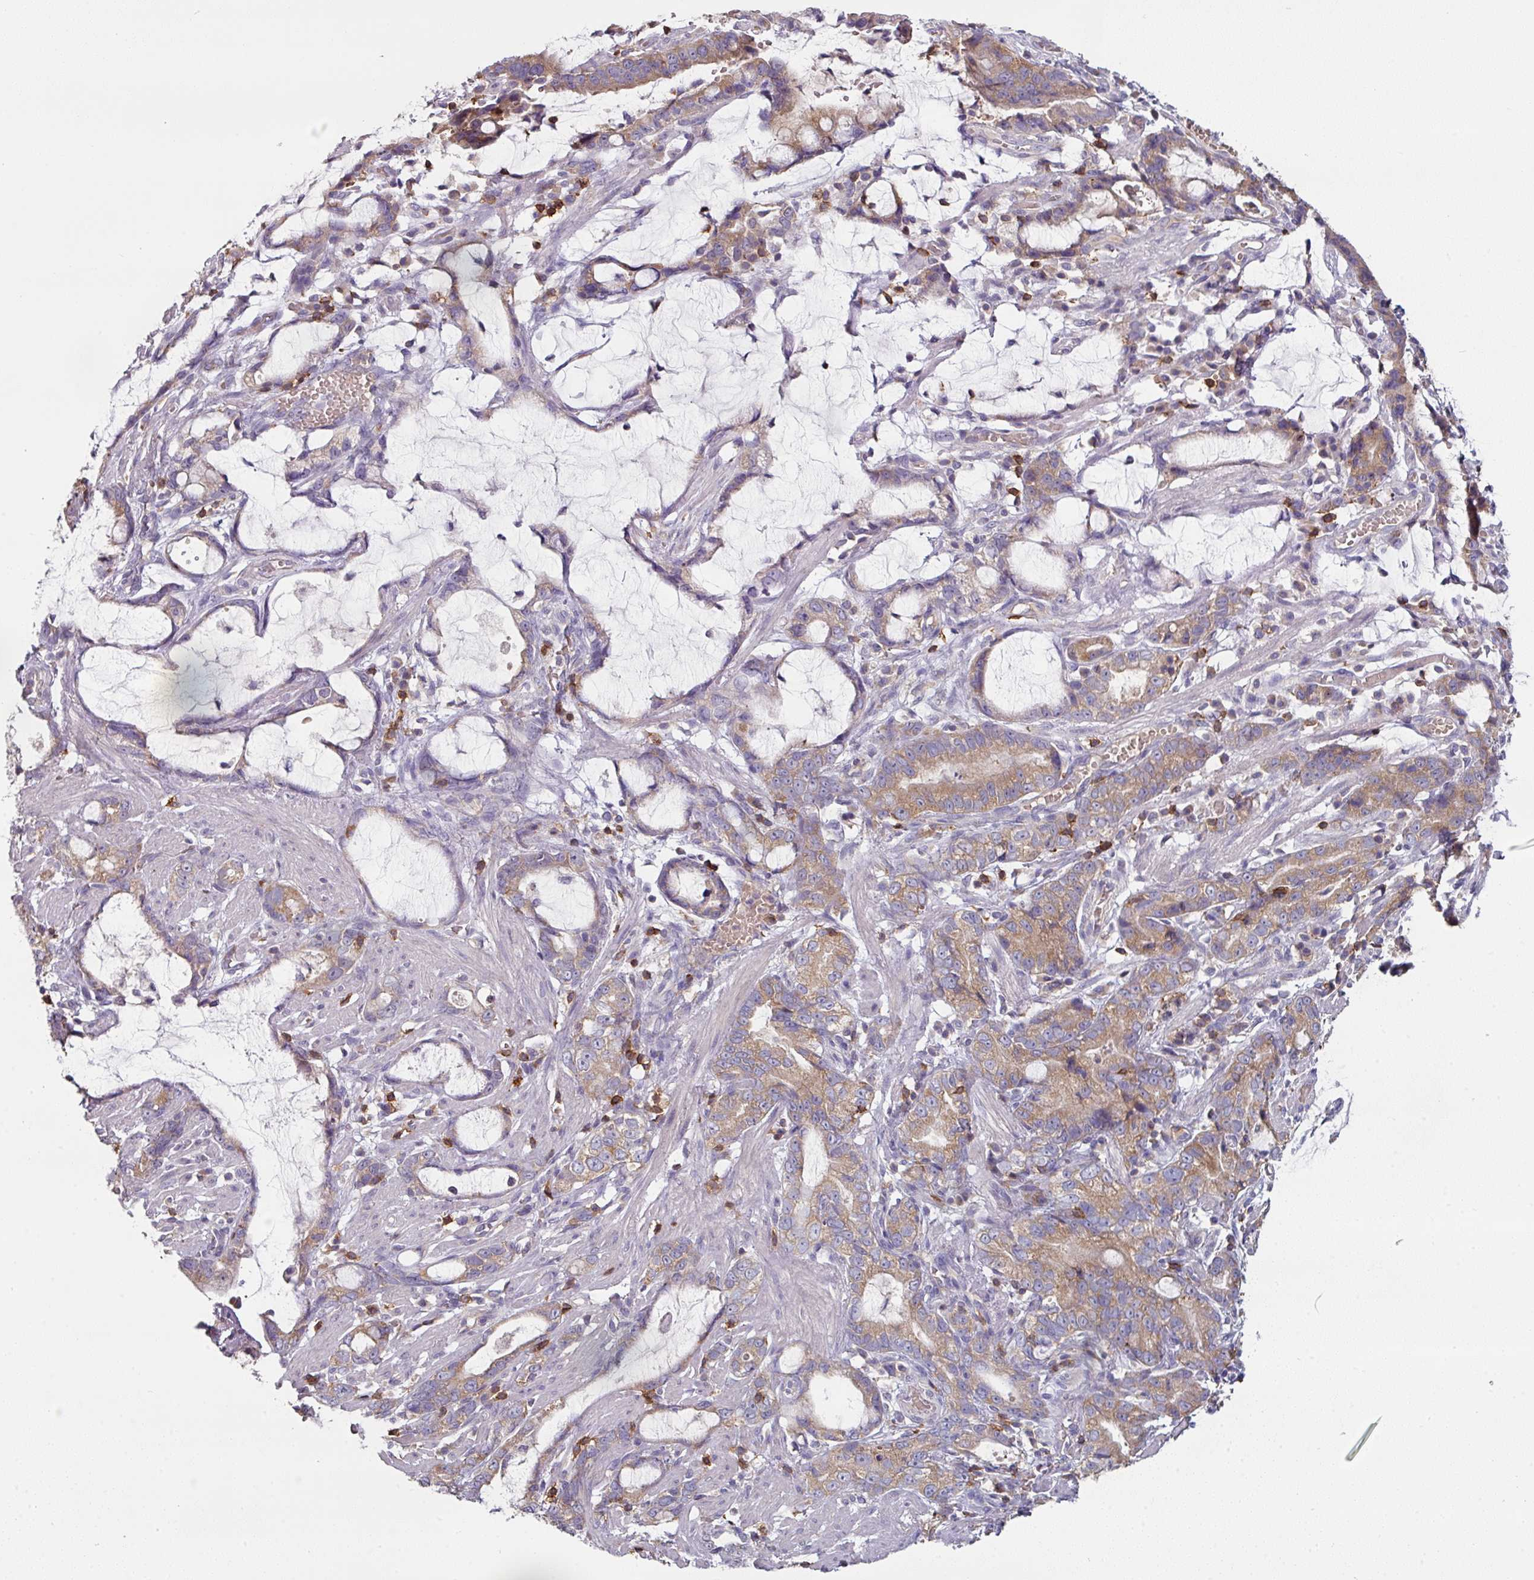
{"staining": {"intensity": "moderate", "quantity": ">75%", "location": "cytoplasmic/membranous"}, "tissue": "stomach cancer", "cell_type": "Tumor cells", "image_type": "cancer", "snomed": [{"axis": "morphology", "description": "Adenocarcinoma, NOS"}, {"axis": "topography", "description": "Stomach"}], "caption": "A histopathology image showing moderate cytoplasmic/membranous expression in about >75% of tumor cells in stomach cancer (adenocarcinoma), as visualized by brown immunohistochemical staining.", "gene": "CD3G", "patient": {"sex": "male", "age": 55}}